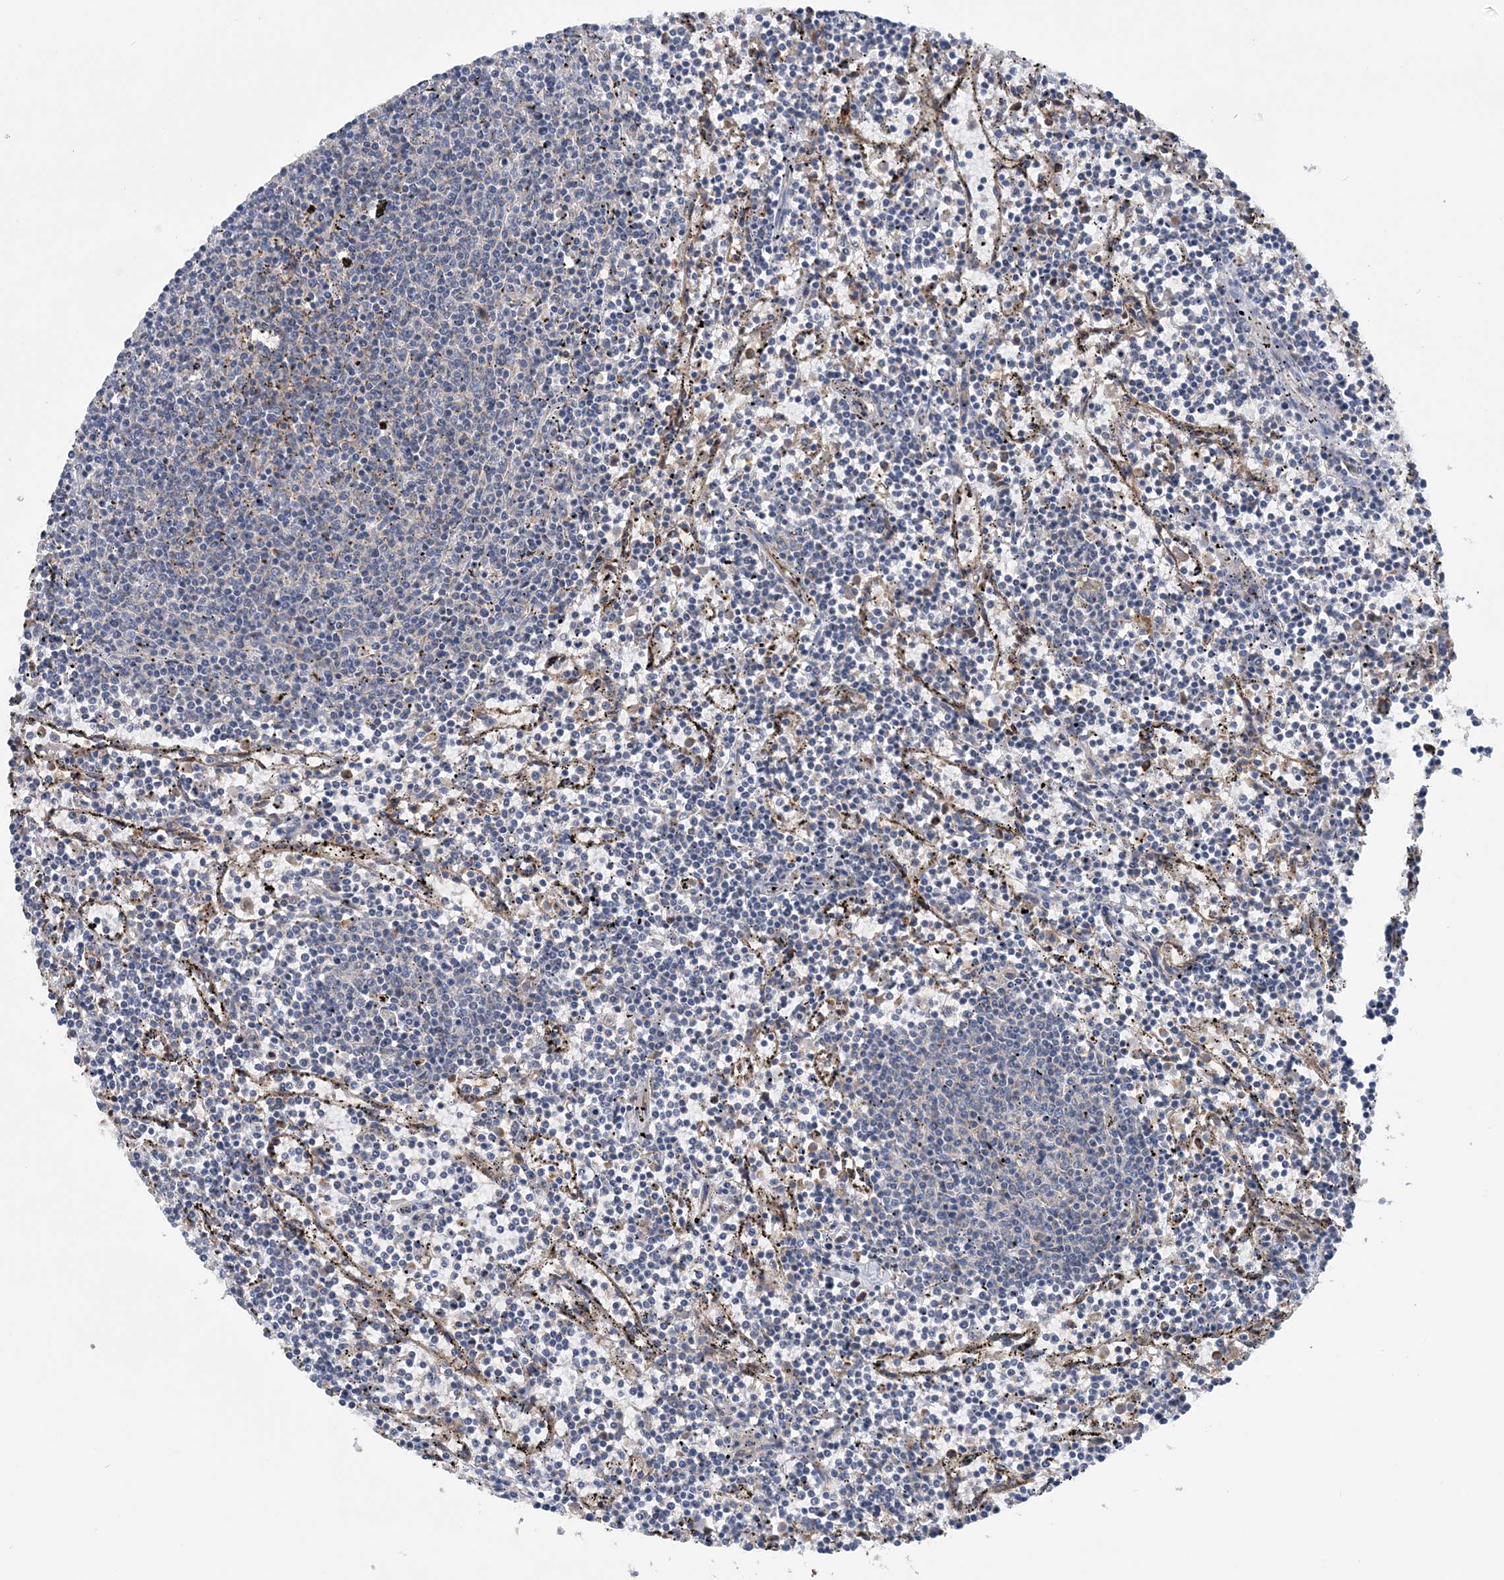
{"staining": {"intensity": "negative", "quantity": "none", "location": "none"}, "tissue": "lymphoma", "cell_type": "Tumor cells", "image_type": "cancer", "snomed": [{"axis": "morphology", "description": "Malignant lymphoma, non-Hodgkin's type, Low grade"}, {"axis": "topography", "description": "Spleen"}], "caption": "Human lymphoma stained for a protein using IHC reveals no positivity in tumor cells.", "gene": "PTTG1IP", "patient": {"sex": "female", "age": 50}}